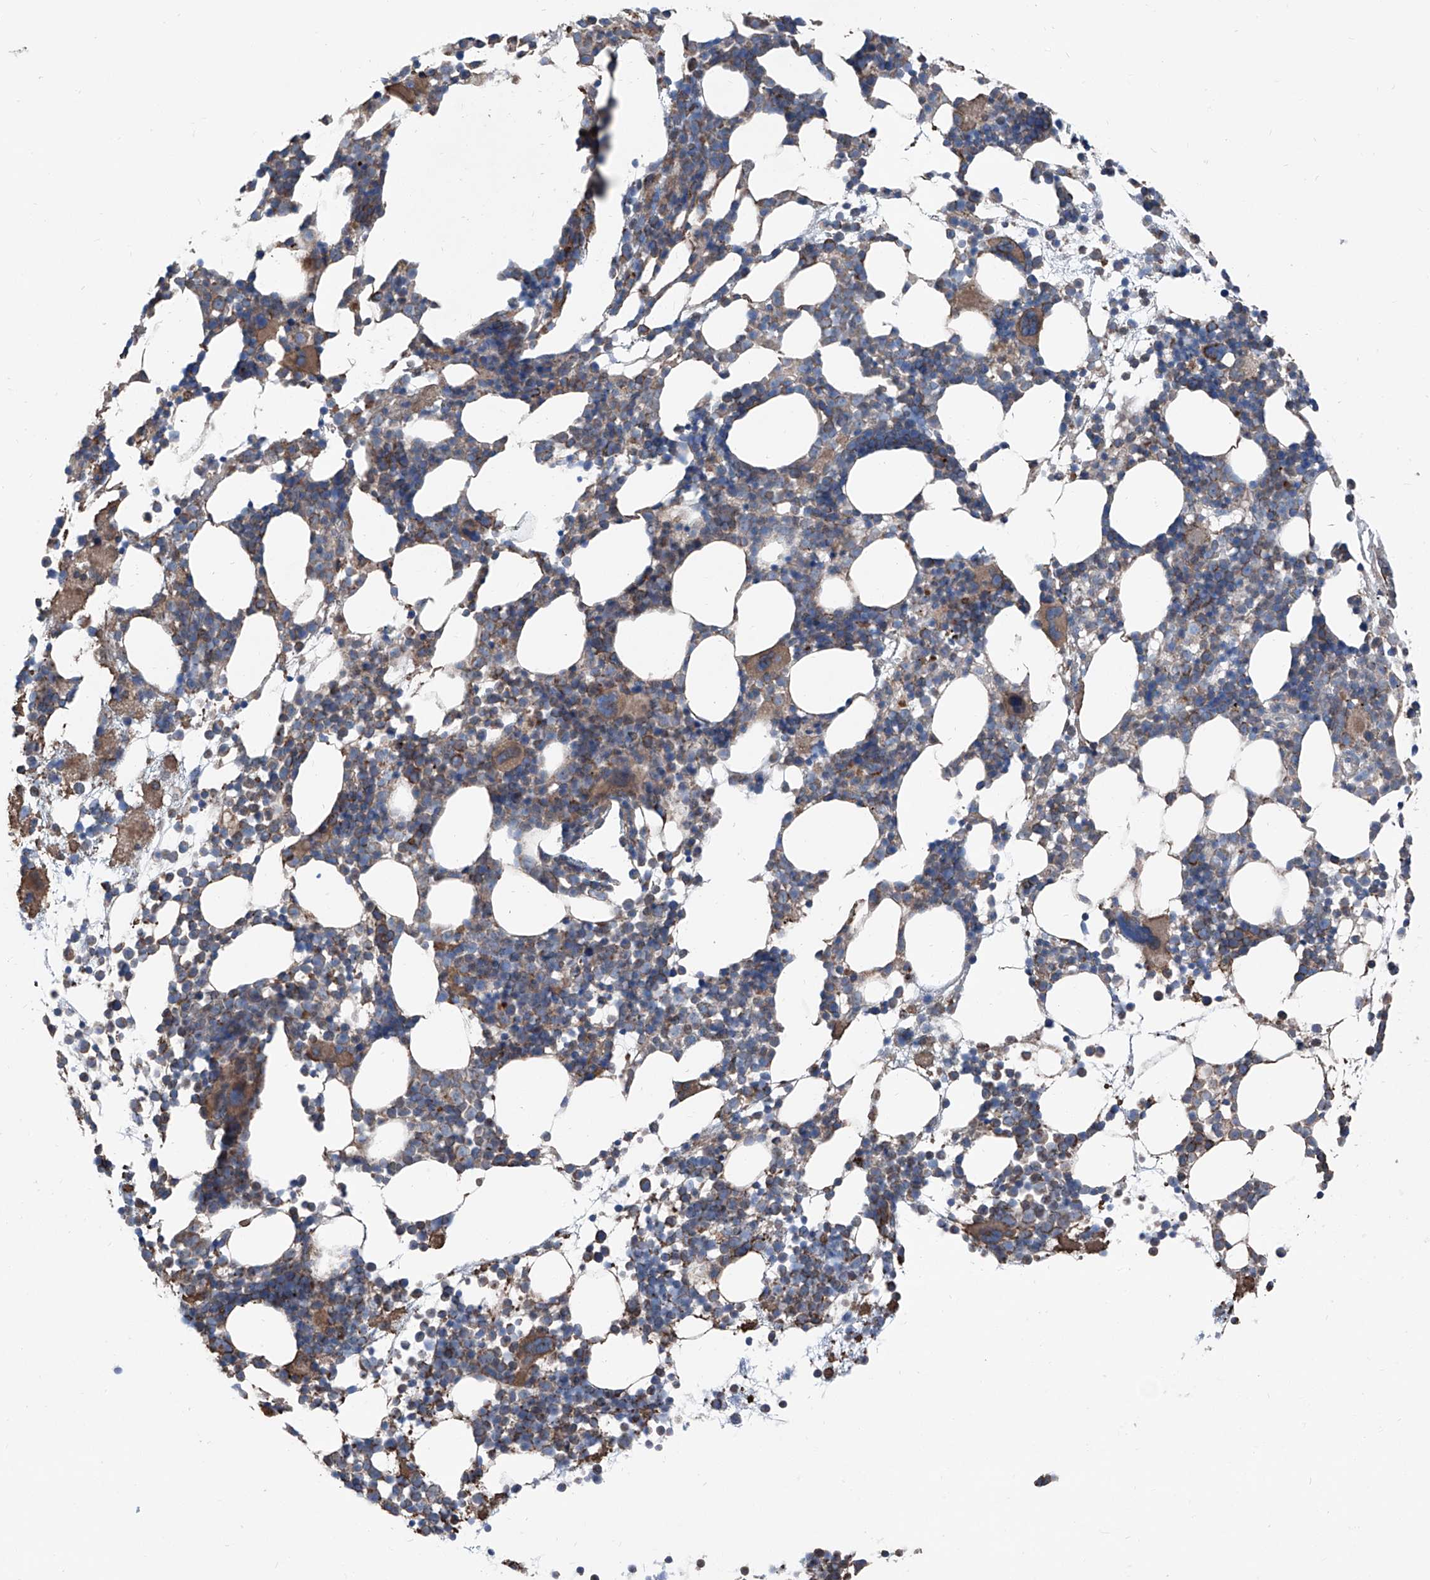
{"staining": {"intensity": "moderate", "quantity": "<25%", "location": "cytoplasmic/membranous"}, "tissue": "bone marrow", "cell_type": "Hematopoietic cells", "image_type": "normal", "snomed": [{"axis": "morphology", "description": "Normal tissue, NOS"}, {"axis": "topography", "description": "Bone marrow"}], "caption": "Bone marrow stained with IHC shows moderate cytoplasmic/membranous positivity in about <25% of hematopoietic cells. The staining is performed using DAB (3,3'-diaminobenzidine) brown chromogen to label protein expression. The nuclei are counter-stained blue using hematoxylin.", "gene": "GPAT3", "patient": {"sex": "female", "age": 57}}